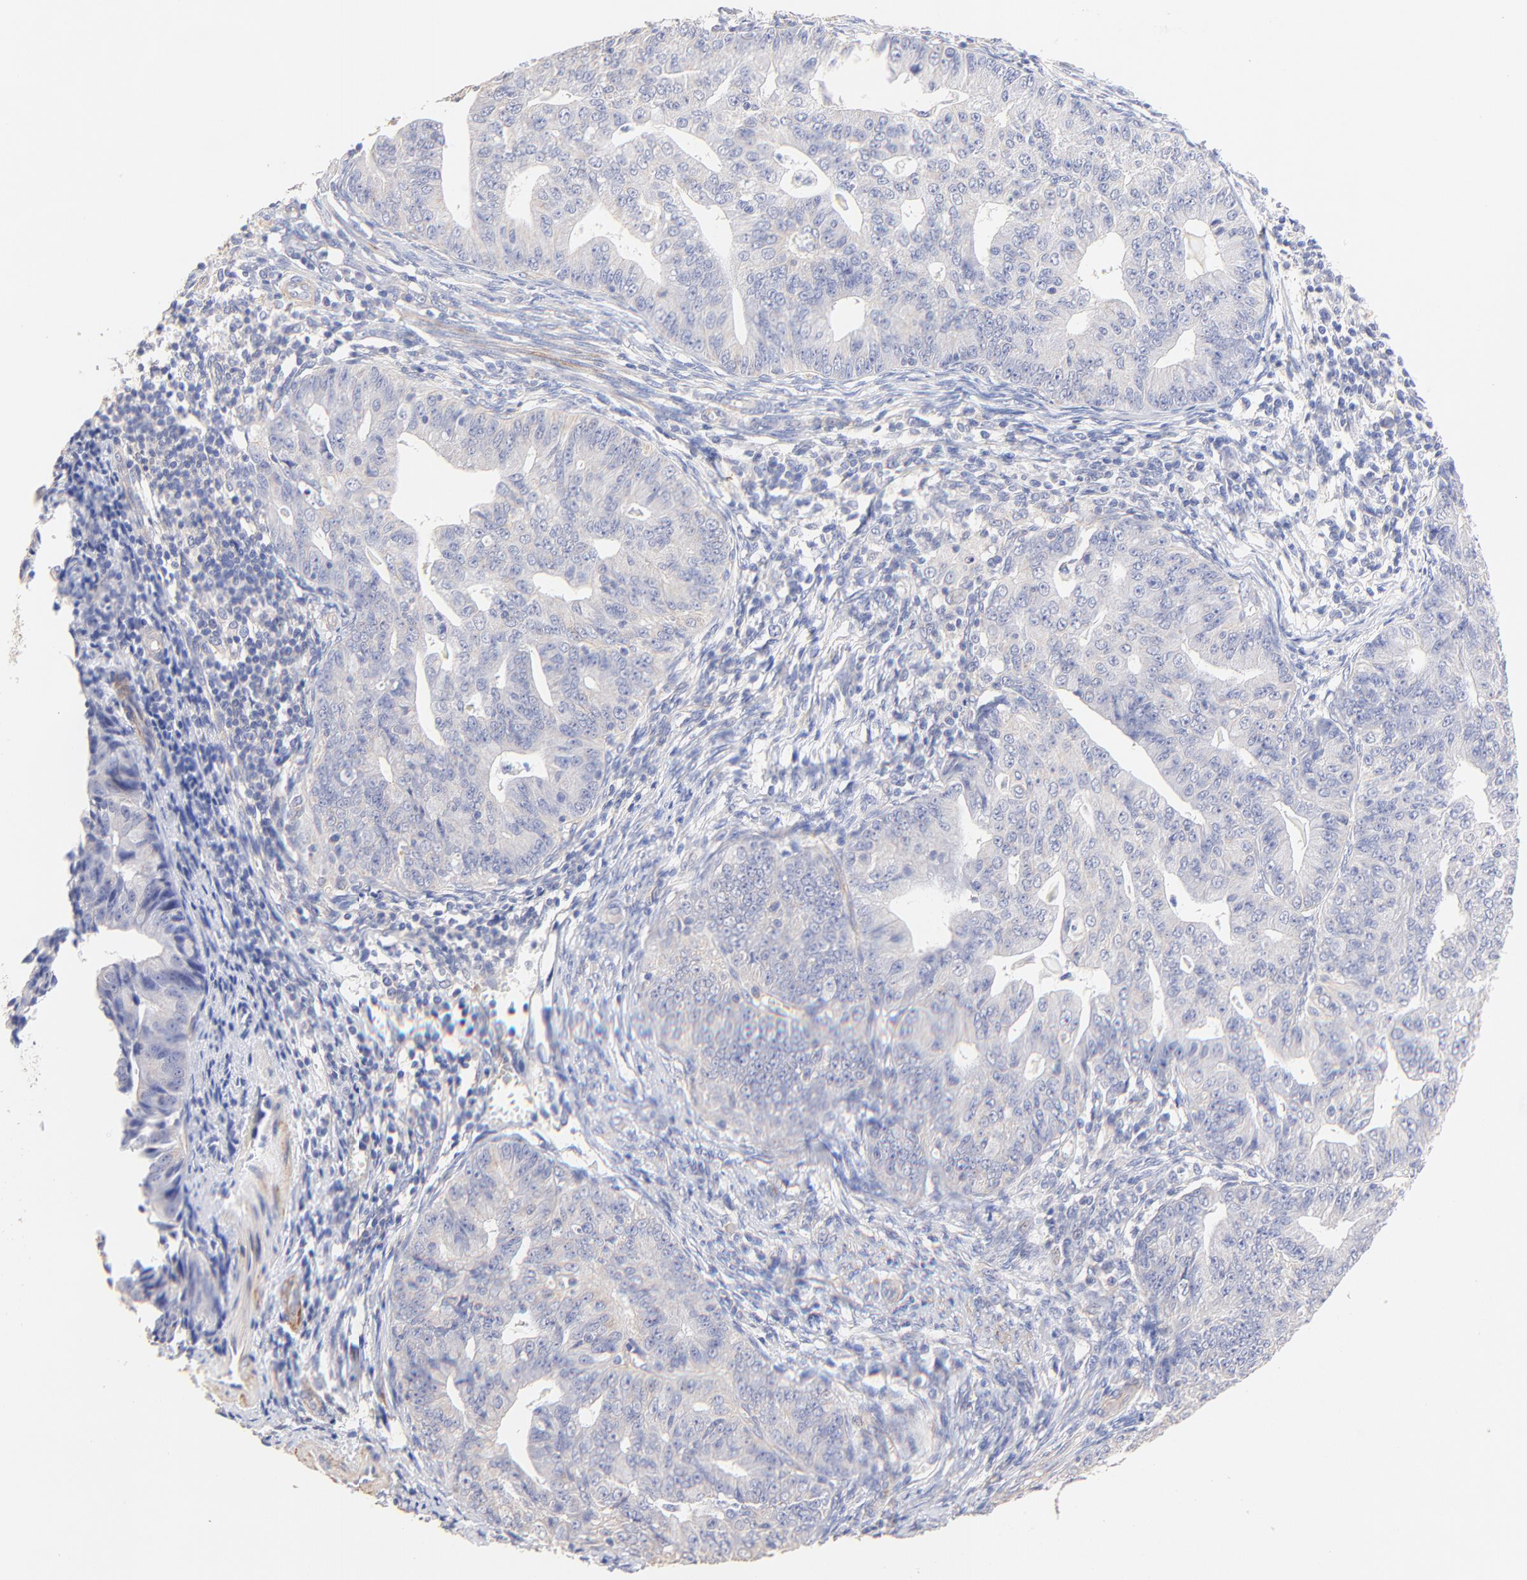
{"staining": {"intensity": "negative", "quantity": "none", "location": "none"}, "tissue": "endometrial cancer", "cell_type": "Tumor cells", "image_type": "cancer", "snomed": [{"axis": "morphology", "description": "Adenocarcinoma, NOS"}, {"axis": "topography", "description": "Endometrium"}], "caption": "Histopathology image shows no protein expression in tumor cells of endometrial cancer (adenocarcinoma) tissue.", "gene": "ACTRT1", "patient": {"sex": "female", "age": 56}}